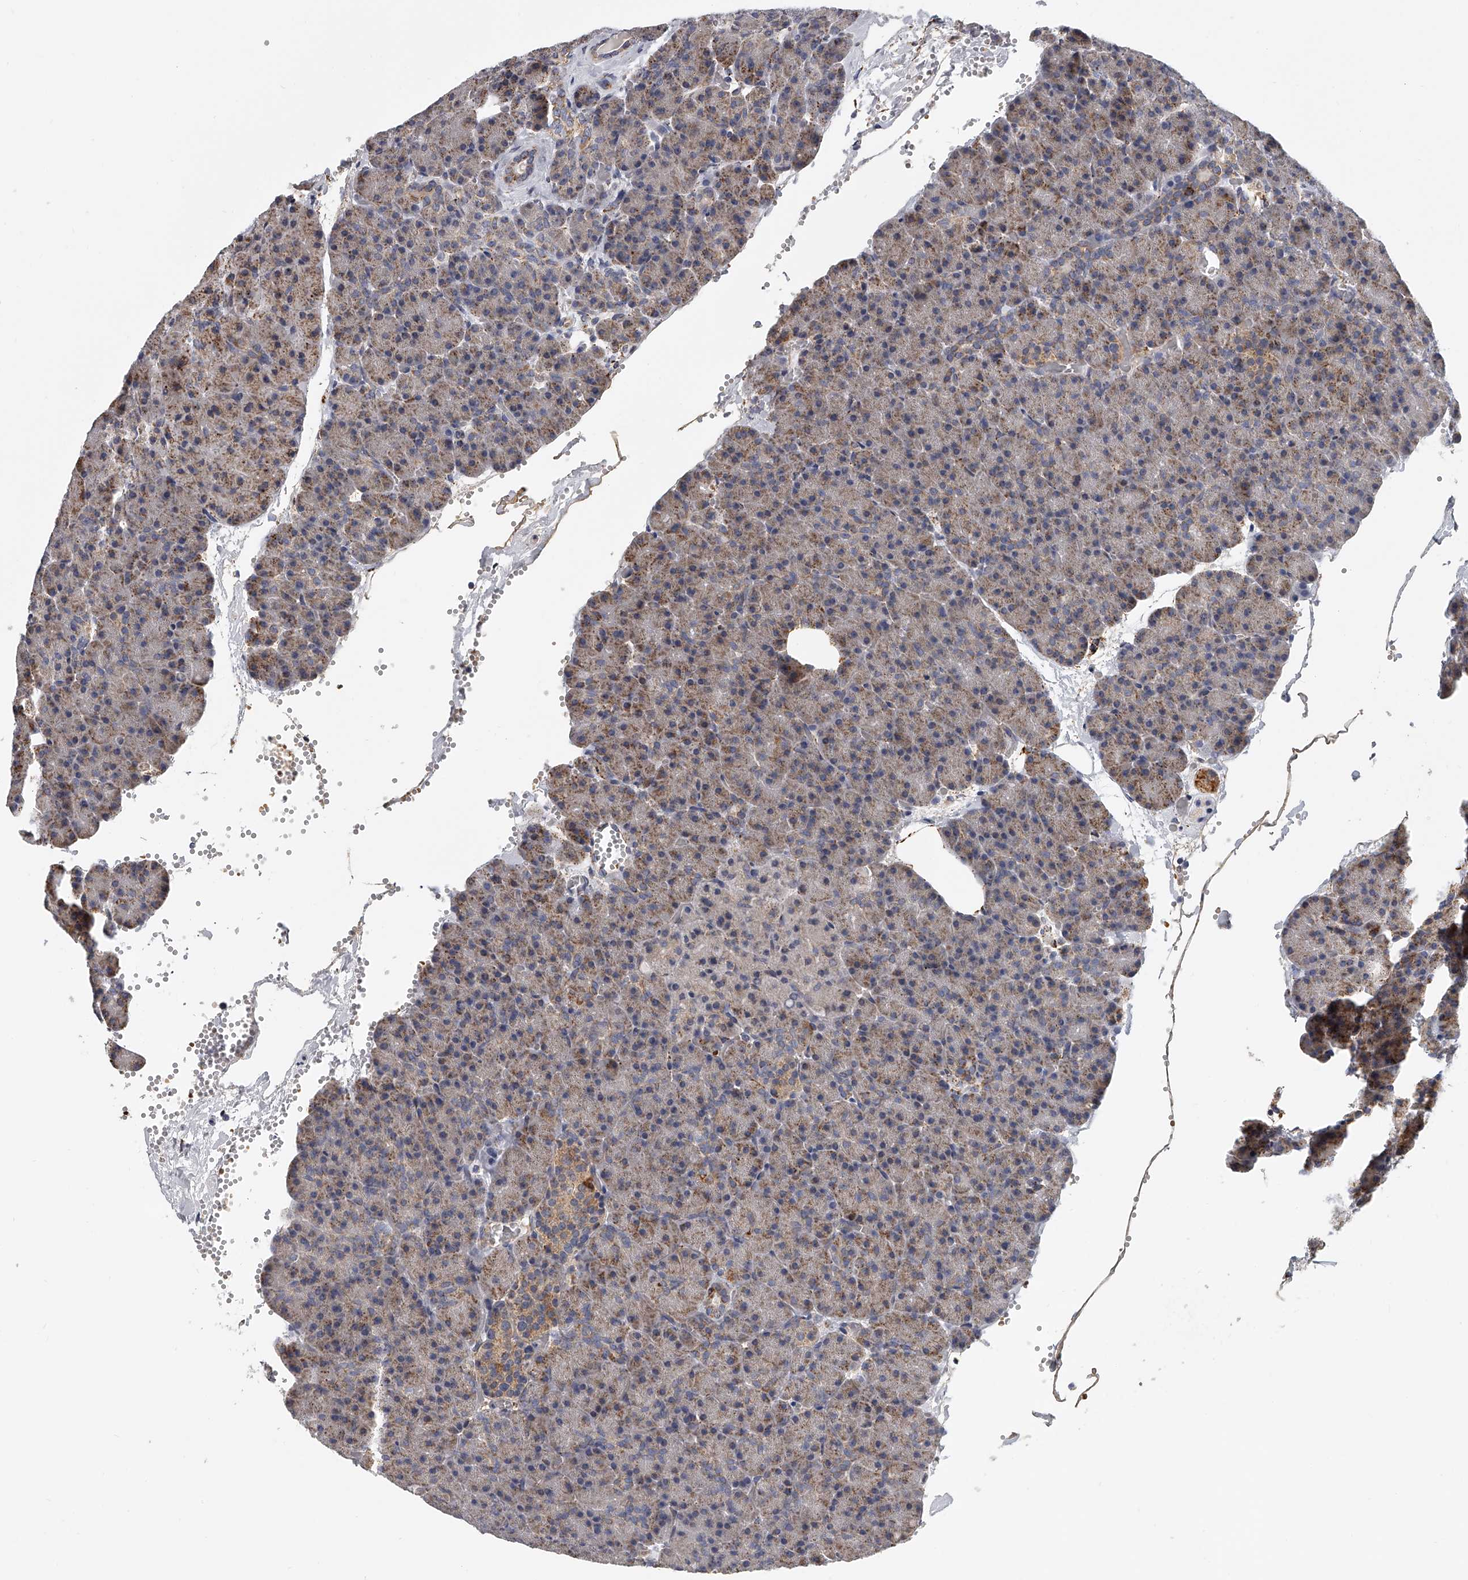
{"staining": {"intensity": "moderate", "quantity": "25%-75%", "location": "cytoplasmic/membranous"}, "tissue": "pancreas", "cell_type": "Exocrine glandular cells", "image_type": "normal", "snomed": [{"axis": "morphology", "description": "Normal tissue, NOS"}, {"axis": "morphology", "description": "Carcinoid, malignant, NOS"}, {"axis": "topography", "description": "Pancreas"}], "caption": "IHC of normal human pancreas reveals medium levels of moderate cytoplasmic/membranous staining in about 25%-75% of exocrine glandular cells. (DAB = brown stain, brightfield microscopy at high magnification).", "gene": "KLHL7", "patient": {"sex": "female", "age": 35}}